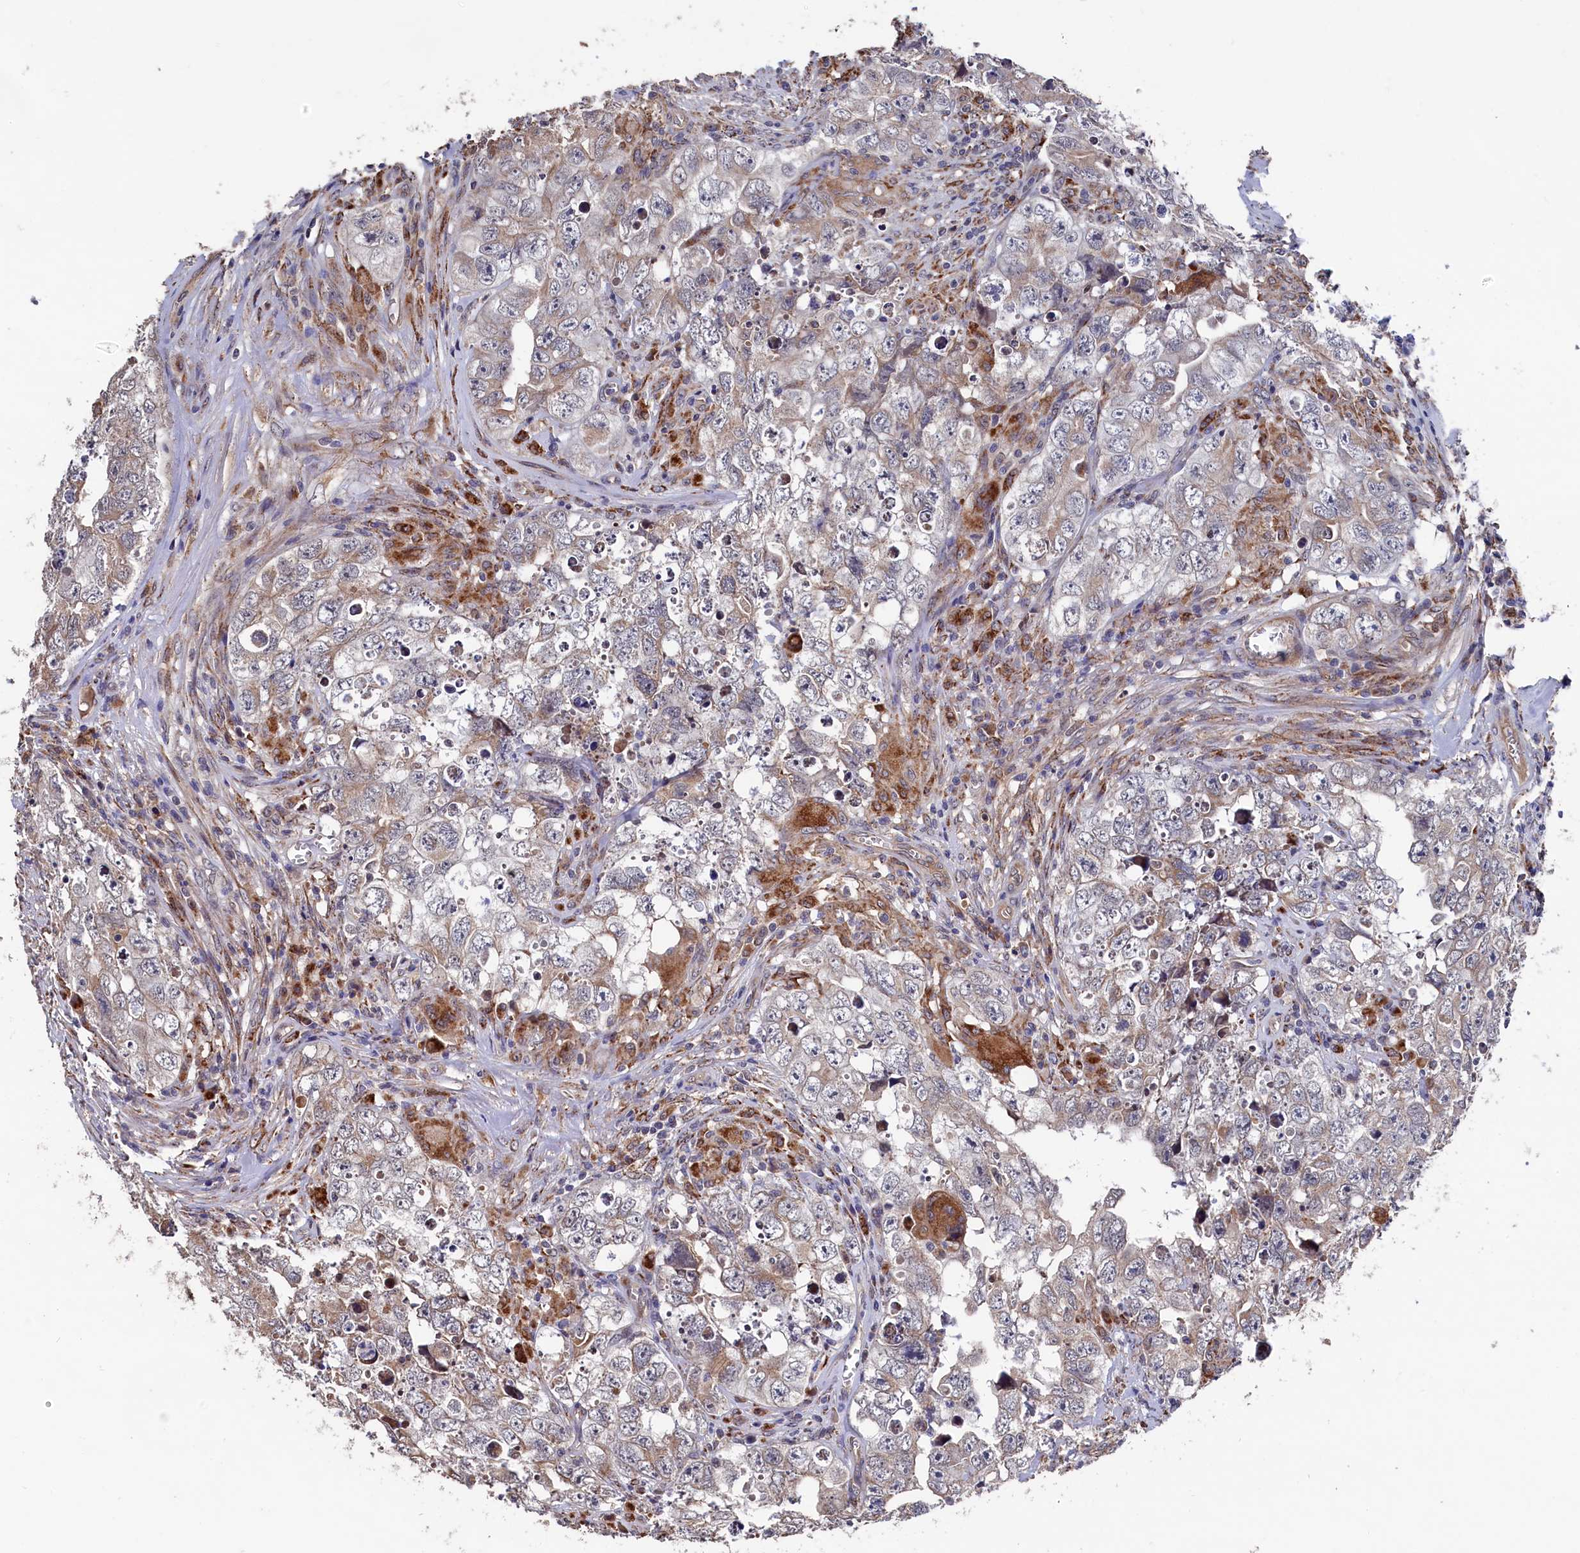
{"staining": {"intensity": "weak", "quantity": "<25%", "location": "cytoplasmic/membranous"}, "tissue": "testis cancer", "cell_type": "Tumor cells", "image_type": "cancer", "snomed": [{"axis": "morphology", "description": "Seminoma, NOS"}, {"axis": "morphology", "description": "Carcinoma, Embryonal, NOS"}, {"axis": "topography", "description": "Testis"}], "caption": "A histopathology image of testis embryonal carcinoma stained for a protein shows no brown staining in tumor cells.", "gene": "SLC12A4", "patient": {"sex": "male", "age": 43}}